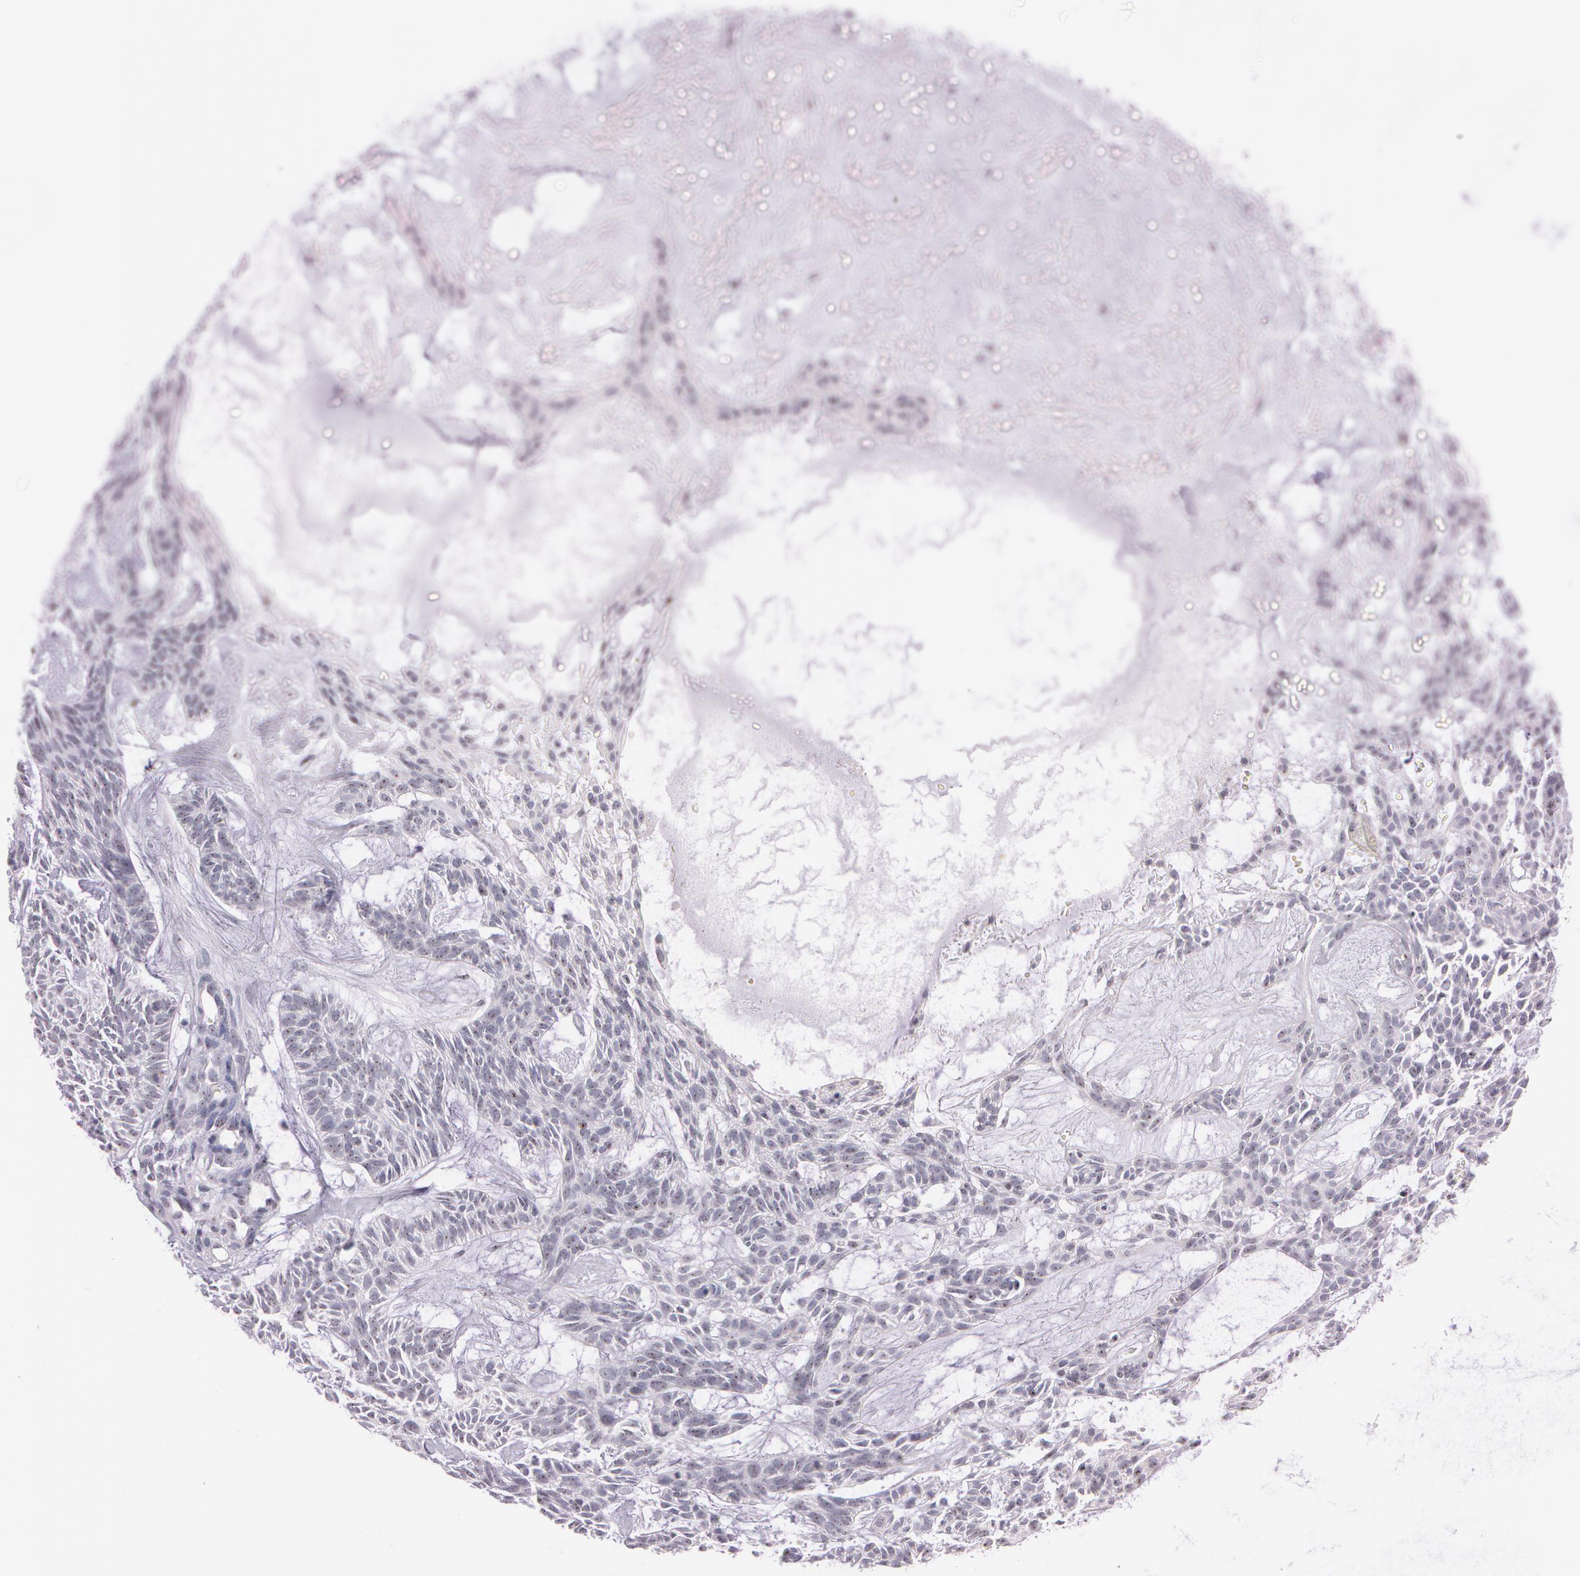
{"staining": {"intensity": "weak", "quantity": "25%-75%", "location": "nuclear"}, "tissue": "skin cancer", "cell_type": "Tumor cells", "image_type": "cancer", "snomed": [{"axis": "morphology", "description": "Basal cell carcinoma"}, {"axis": "topography", "description": "Skin"}], "caption": "Human skin cancer (basal cell carcinoma) stained with a protein marker demonstrates weak staining in tumor cells.", "gene": "FBL", "patient": {"sex": "male", "age": 75}}